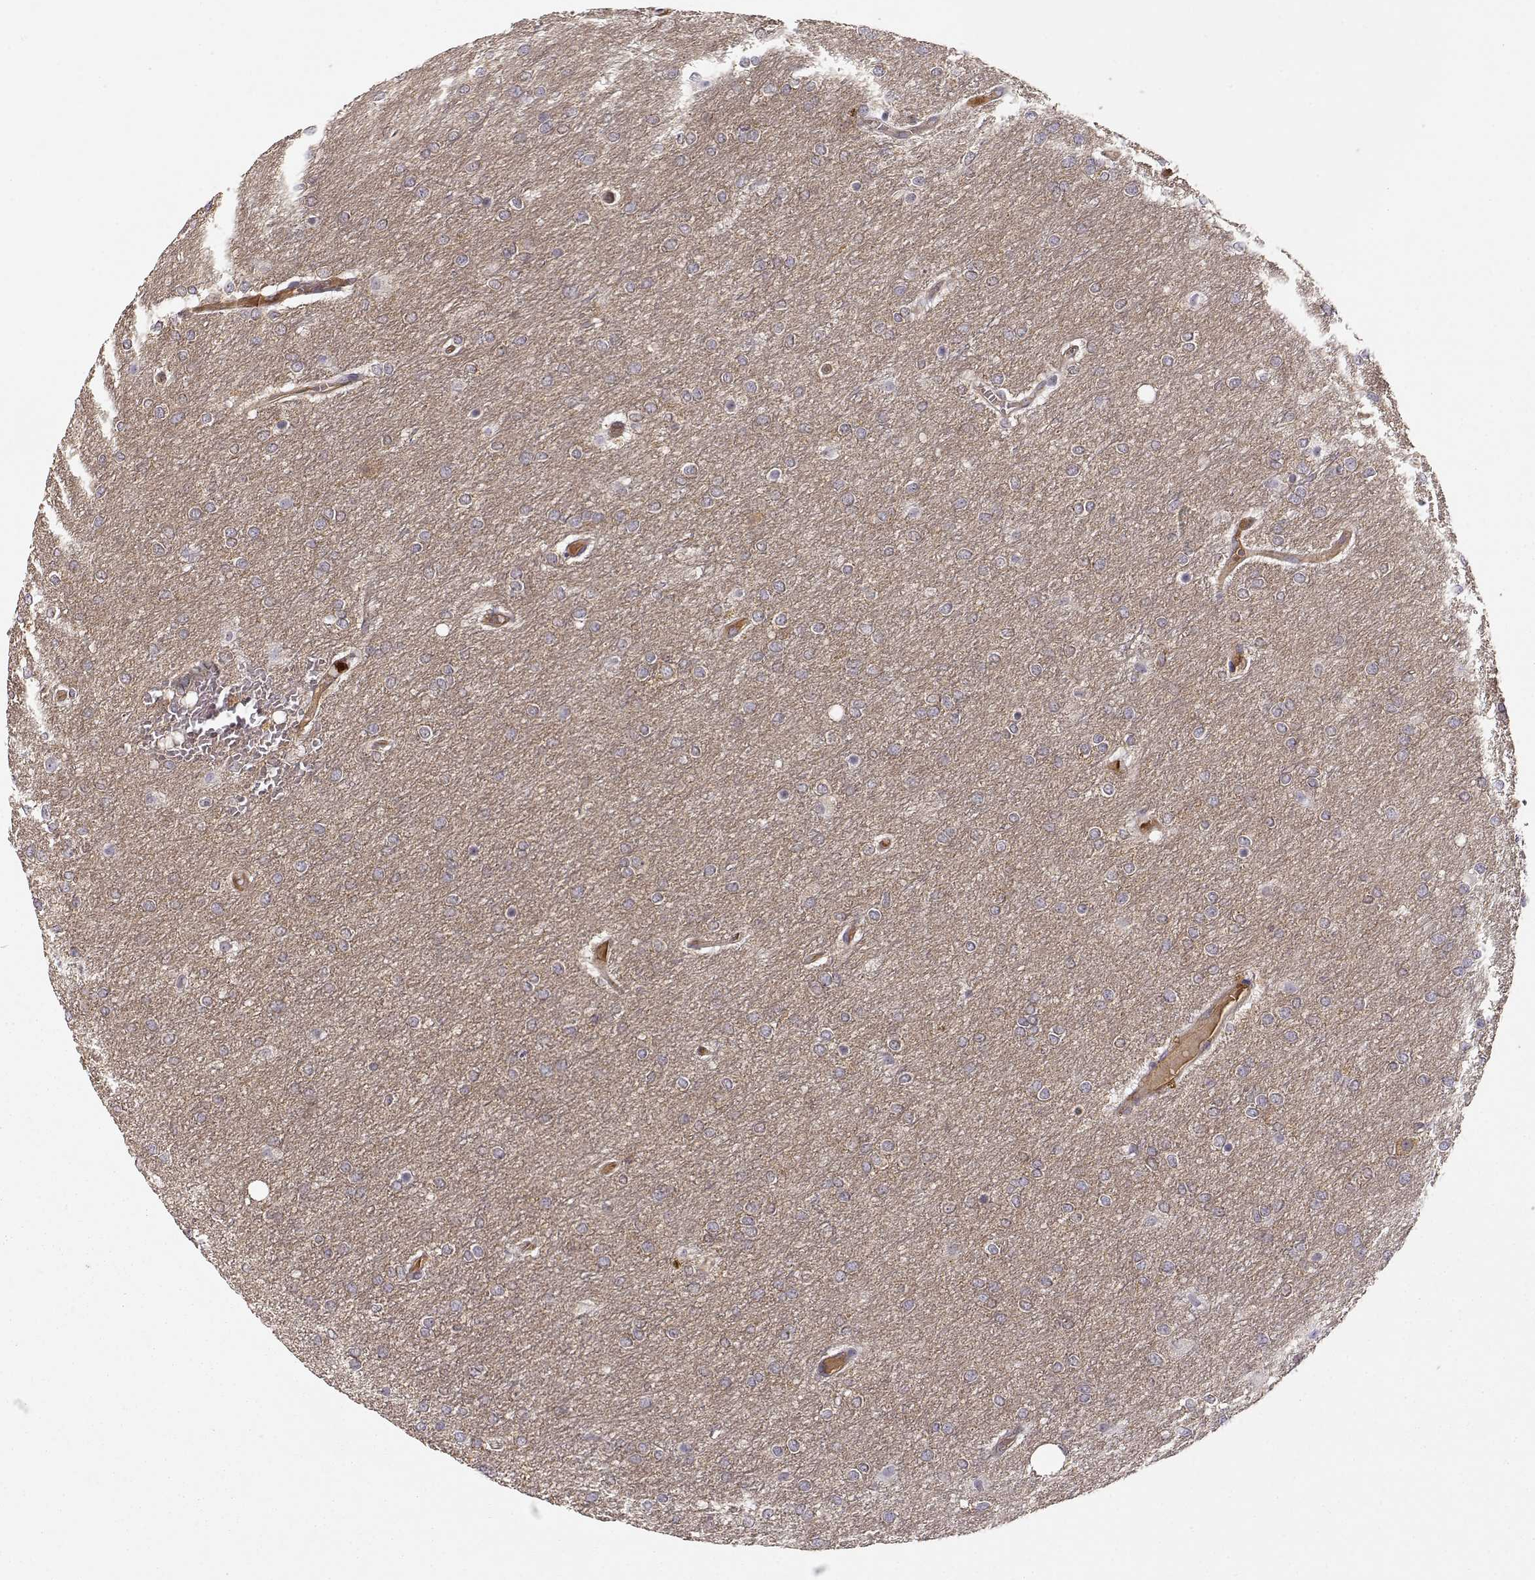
{"staining": {"intensity": "weak", "quantity": ">75%", "location": "cytoplasmic/membranous"}, "tissue": "glioma", "cell_type": "Tumor cells", "image_type": "cancer", "snomed": [{"axis": "morphology", "description": "Glioma, malignant, High grade"}, {"axis": "topography", "description": "Brain"}], "caption": "Immunohistochemical staining of malignant glioma (high-grade) demonstrates weak cytoplasmic/membranous protein expression in approximately >75% of tumor cells.", "gene": "ARHGEF2", "patient": {"sex": "female", "age": 61}}